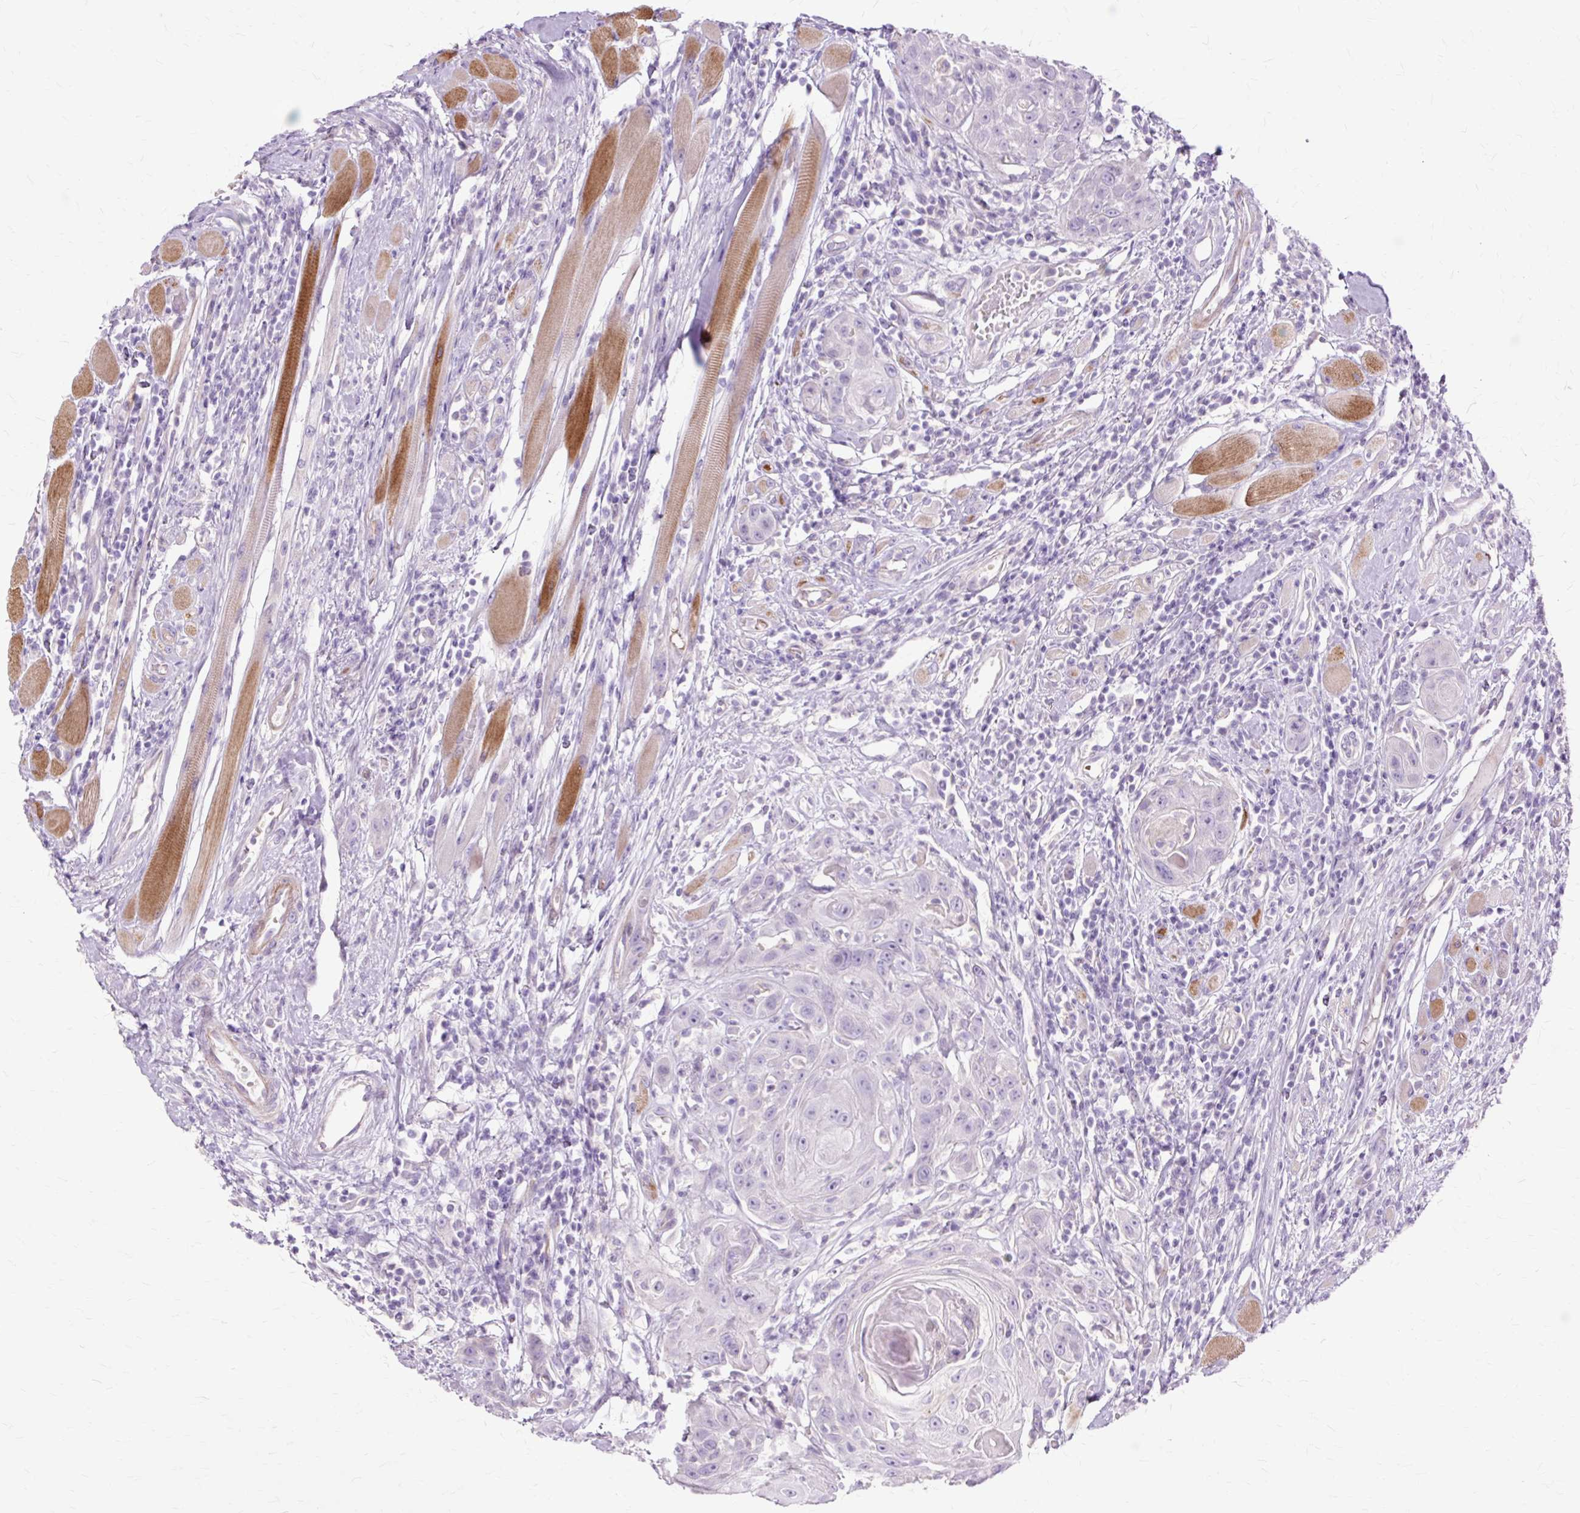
{"staining": {"intensity": "negative", "quantity": "none", "location": "none"}, "tissue": "head and neck cancer", "cell_type": "Tumor cells", "image_type": "cancer", "snomed": [{"axis": "morphology", "description": "Squamous cell carcinoma, NOS"}, {"axis": "topography", "description": "Head-Neck"}], "caption": "Tumor cells show no significant expression in head and neck cancer (squamous cell carcinoma).", "gene": "DCTN4", "patient": {"sex": "female", "age": 59}}